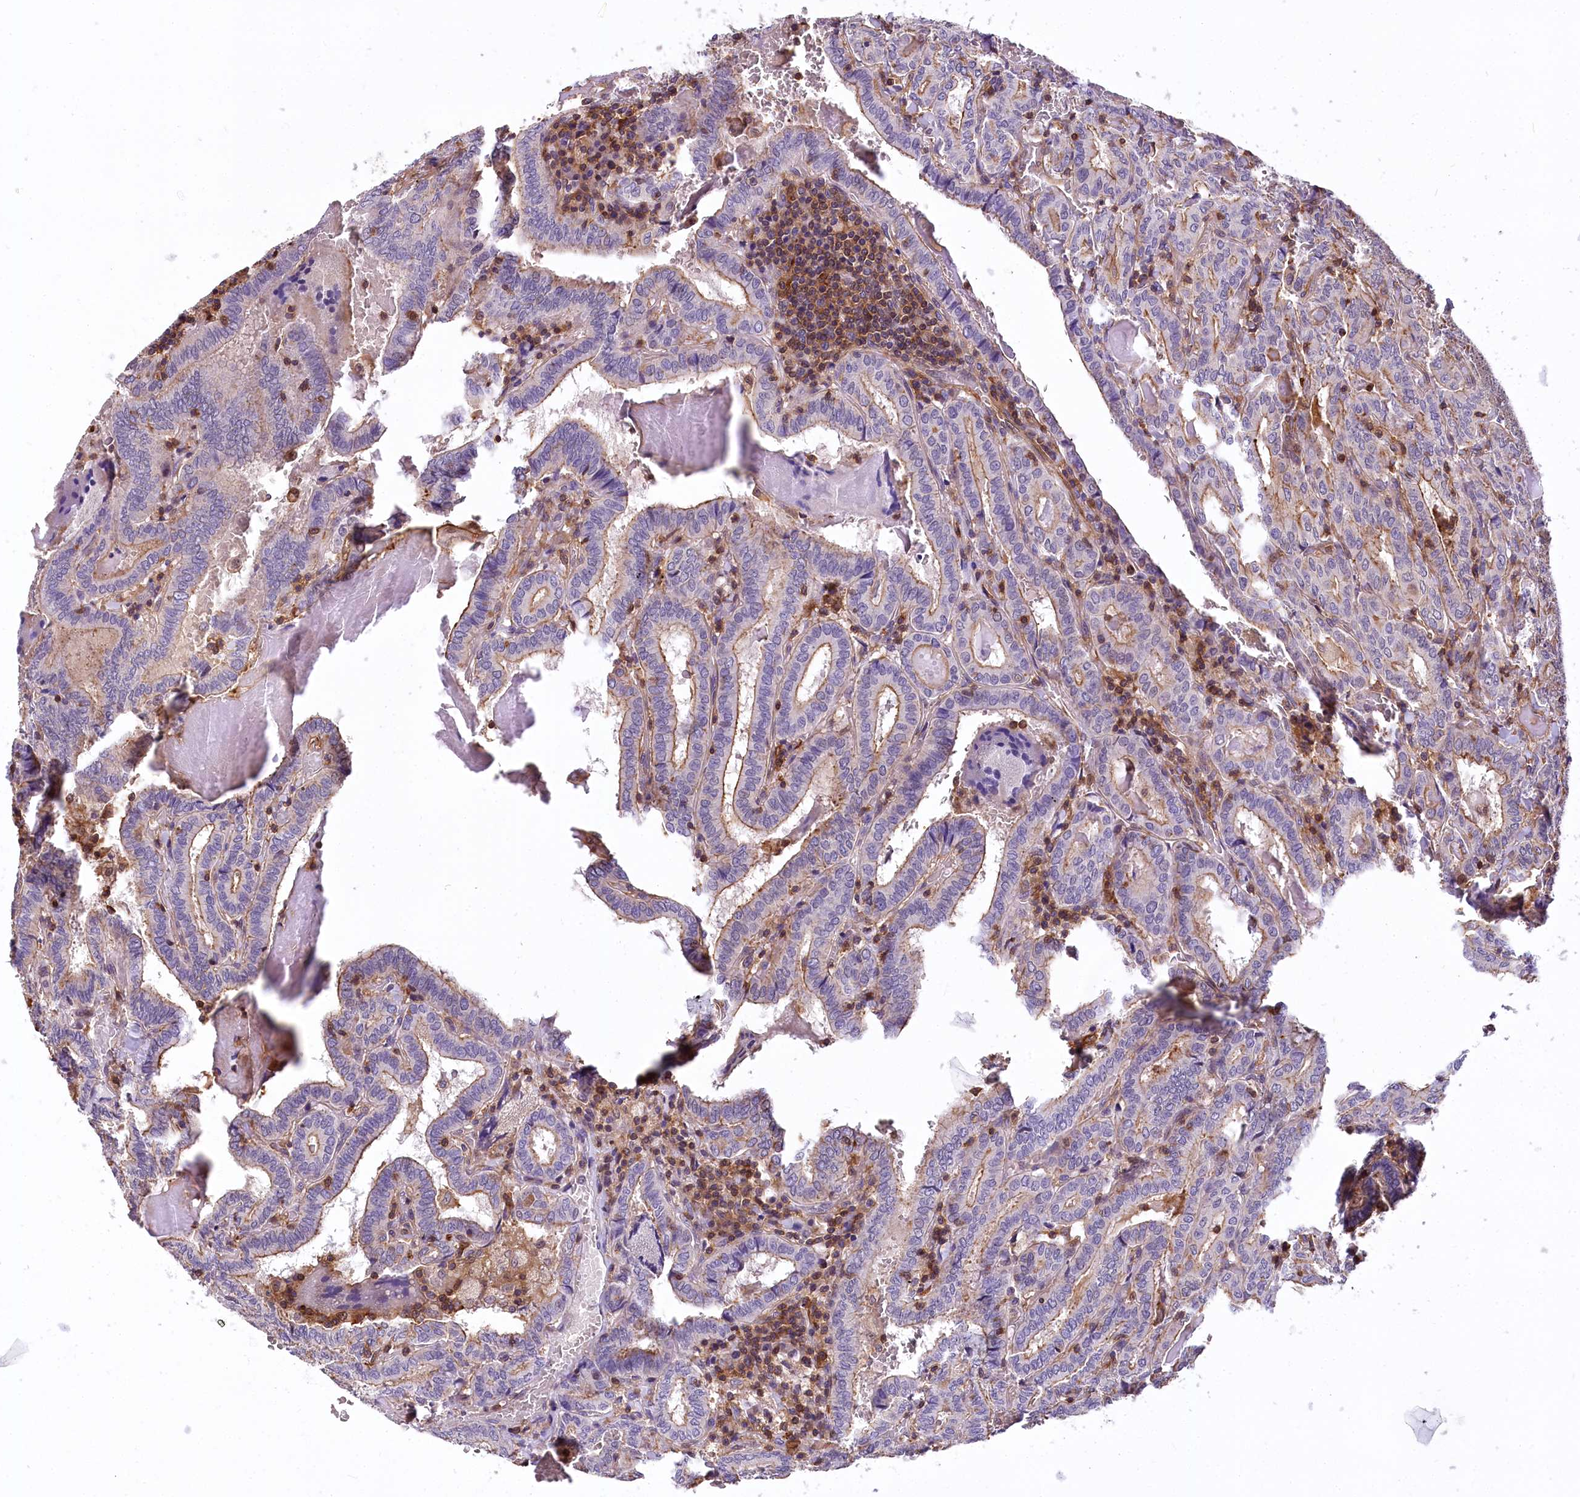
{"staining": {"intensity": "moderate", "quantity": ">75%", "location": "cytoplasmic/membranous"}, "tissue": "thyroid cancer", "cell_type": "Tumor cells", "image_type": "cancer", "snomed": [{"axis": "morphology", "description": "Papillary adenocarcinoma, NOS"}, {"axis": "topography", "description": "Thyroid gland"}], "caption": "Immunohistochemical staining of human papillary adenocarcinoma (thyroid) displays moderate cytoplasmic/membranous protein expression in approximately >75% of tumor cells. (Stains: DAB (3,3'-diaminobenzidine) in brown, nuclei in blue, Microscopy: brightfield microscopy at high magnification).", "gene": "DPP3", "patient": {"sex": "female", "age": 72}}